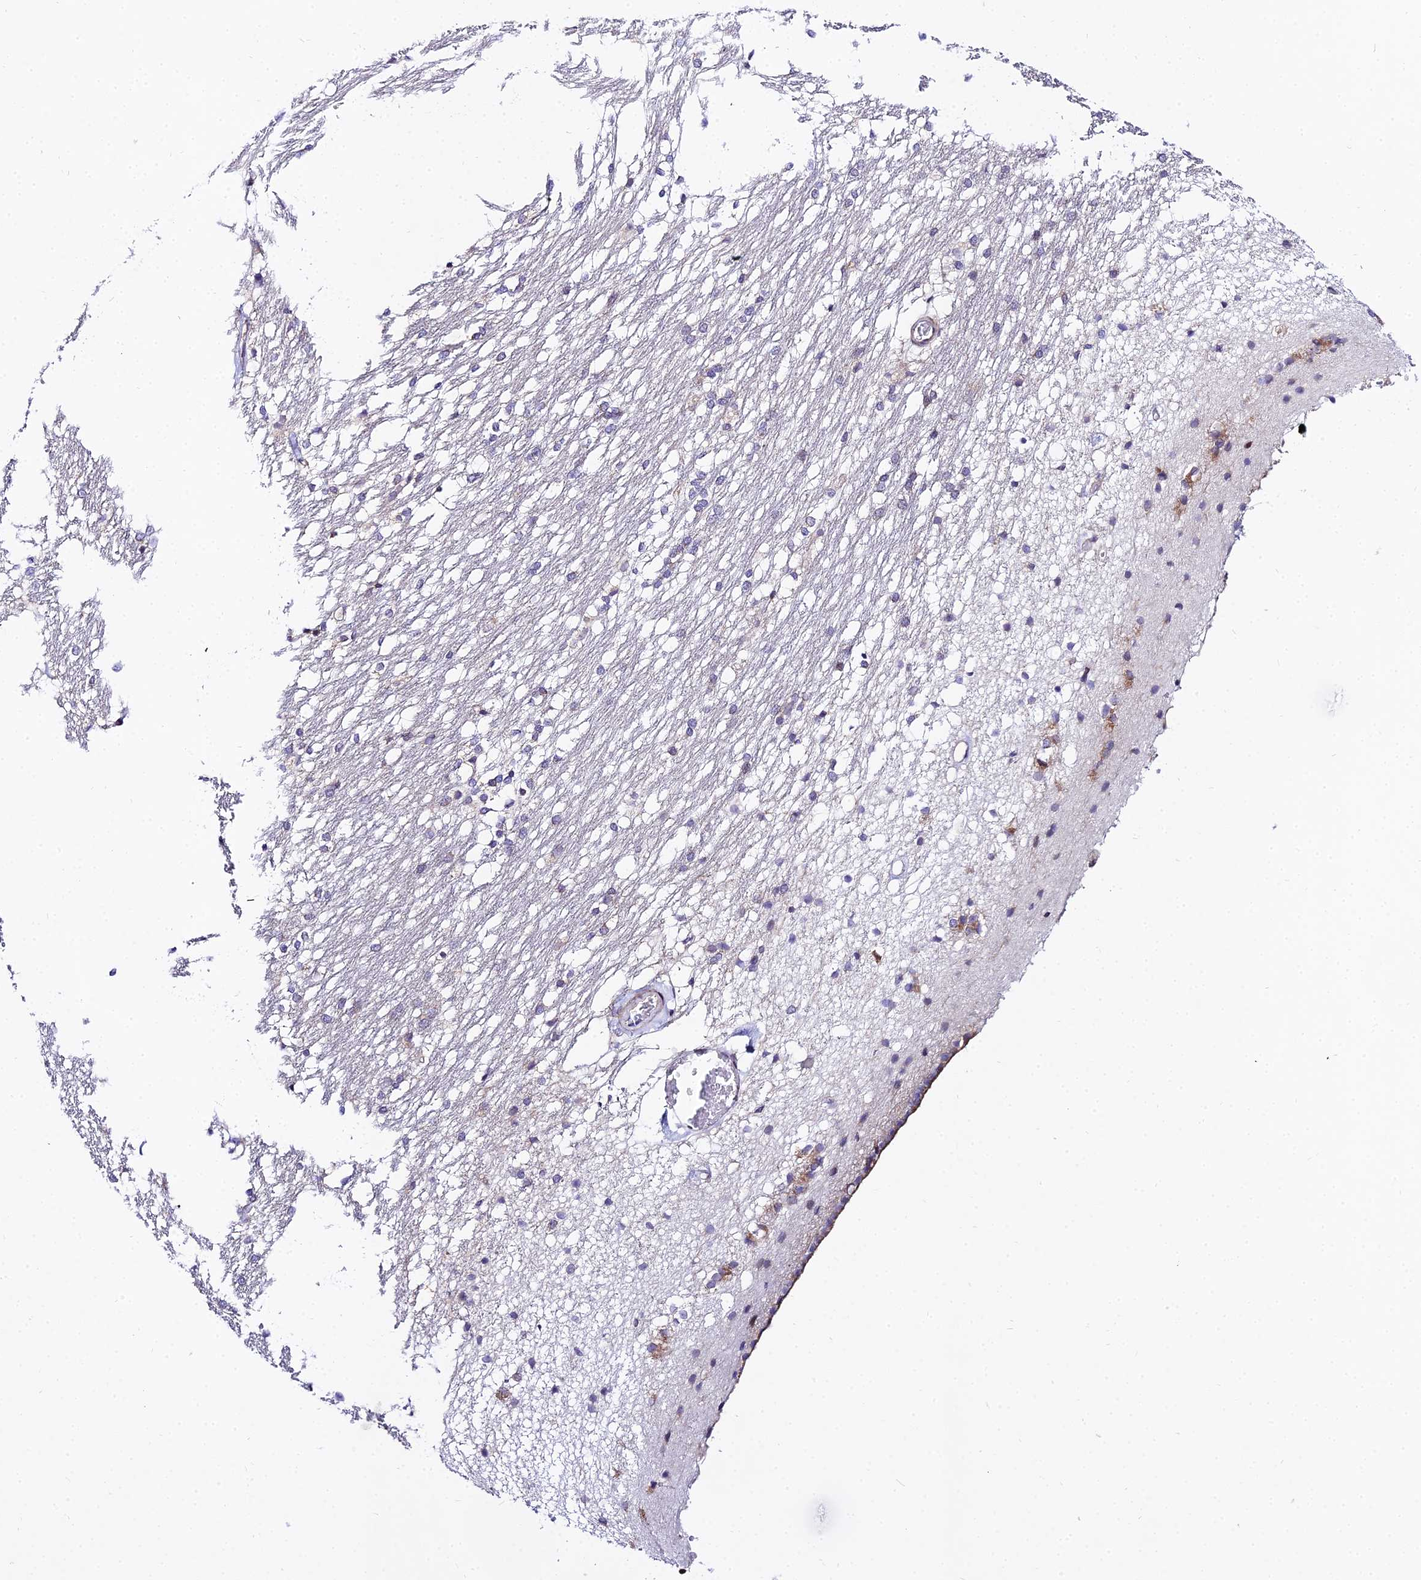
{"staining": {"intensity": "moderate", "quantity": "<25%", "location": "cytoplasmic/membranous"}, "tissue": "caudate", "cell_type": "Glial cells", "image_type": "normal", "snomed": [{"axis": "morphology", "description": "Normal tissue, NOS"}, {"axis": "topography", "description": "Lateral ventricle wall"}], "caption": "Caudate was stained to show a protein in brown. There is low levels of moderate cytoplasmic/membranous positivity in approximately <25% of glial cells. (brown staining indicates protein expression, while blue staining denotes nuclei).", "gene": "ATP5PB", "patient": {"sex": "female", "age": 19}}